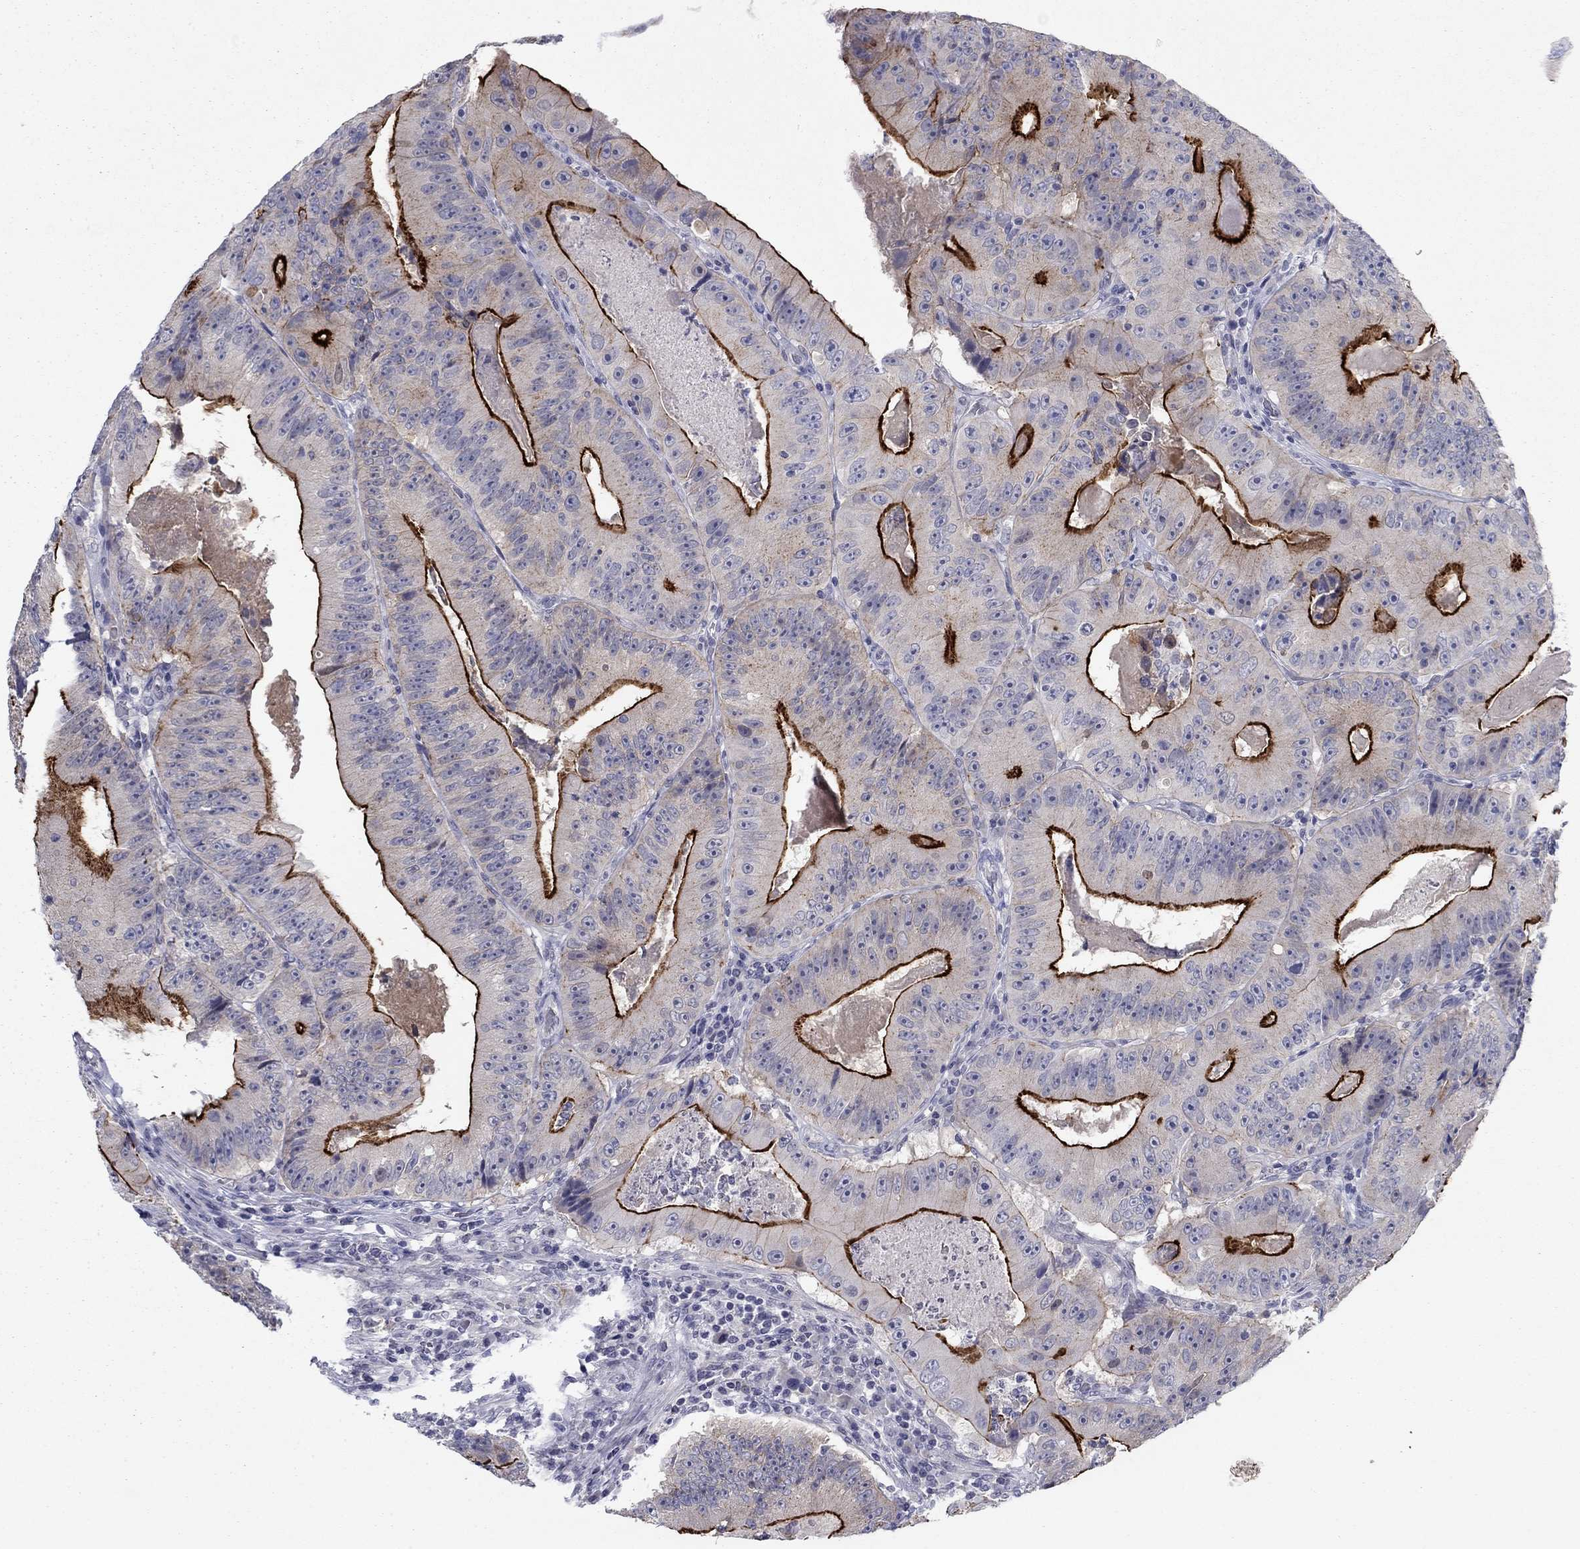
{"staining": {"intensity": "strong", "quantity": "25%-75%", "location": "cytoplasmic/membranous"}, "tissue": "colorectal cancer", "cell_type": "Tumor cells", "image_type": "cancer", "snomed": [{"axis": "morphology", "description": "Adenocarcinoma, NOS"}, {"axis": "topography", "description": "Colon"}], "caption": "Tumor cells show strong cytoplasmic/membranous positivity in about 25%-75% of cells in colorectal cancer.", "gene": "PLS1", "patient": {"sex": "female", "age": 86}}